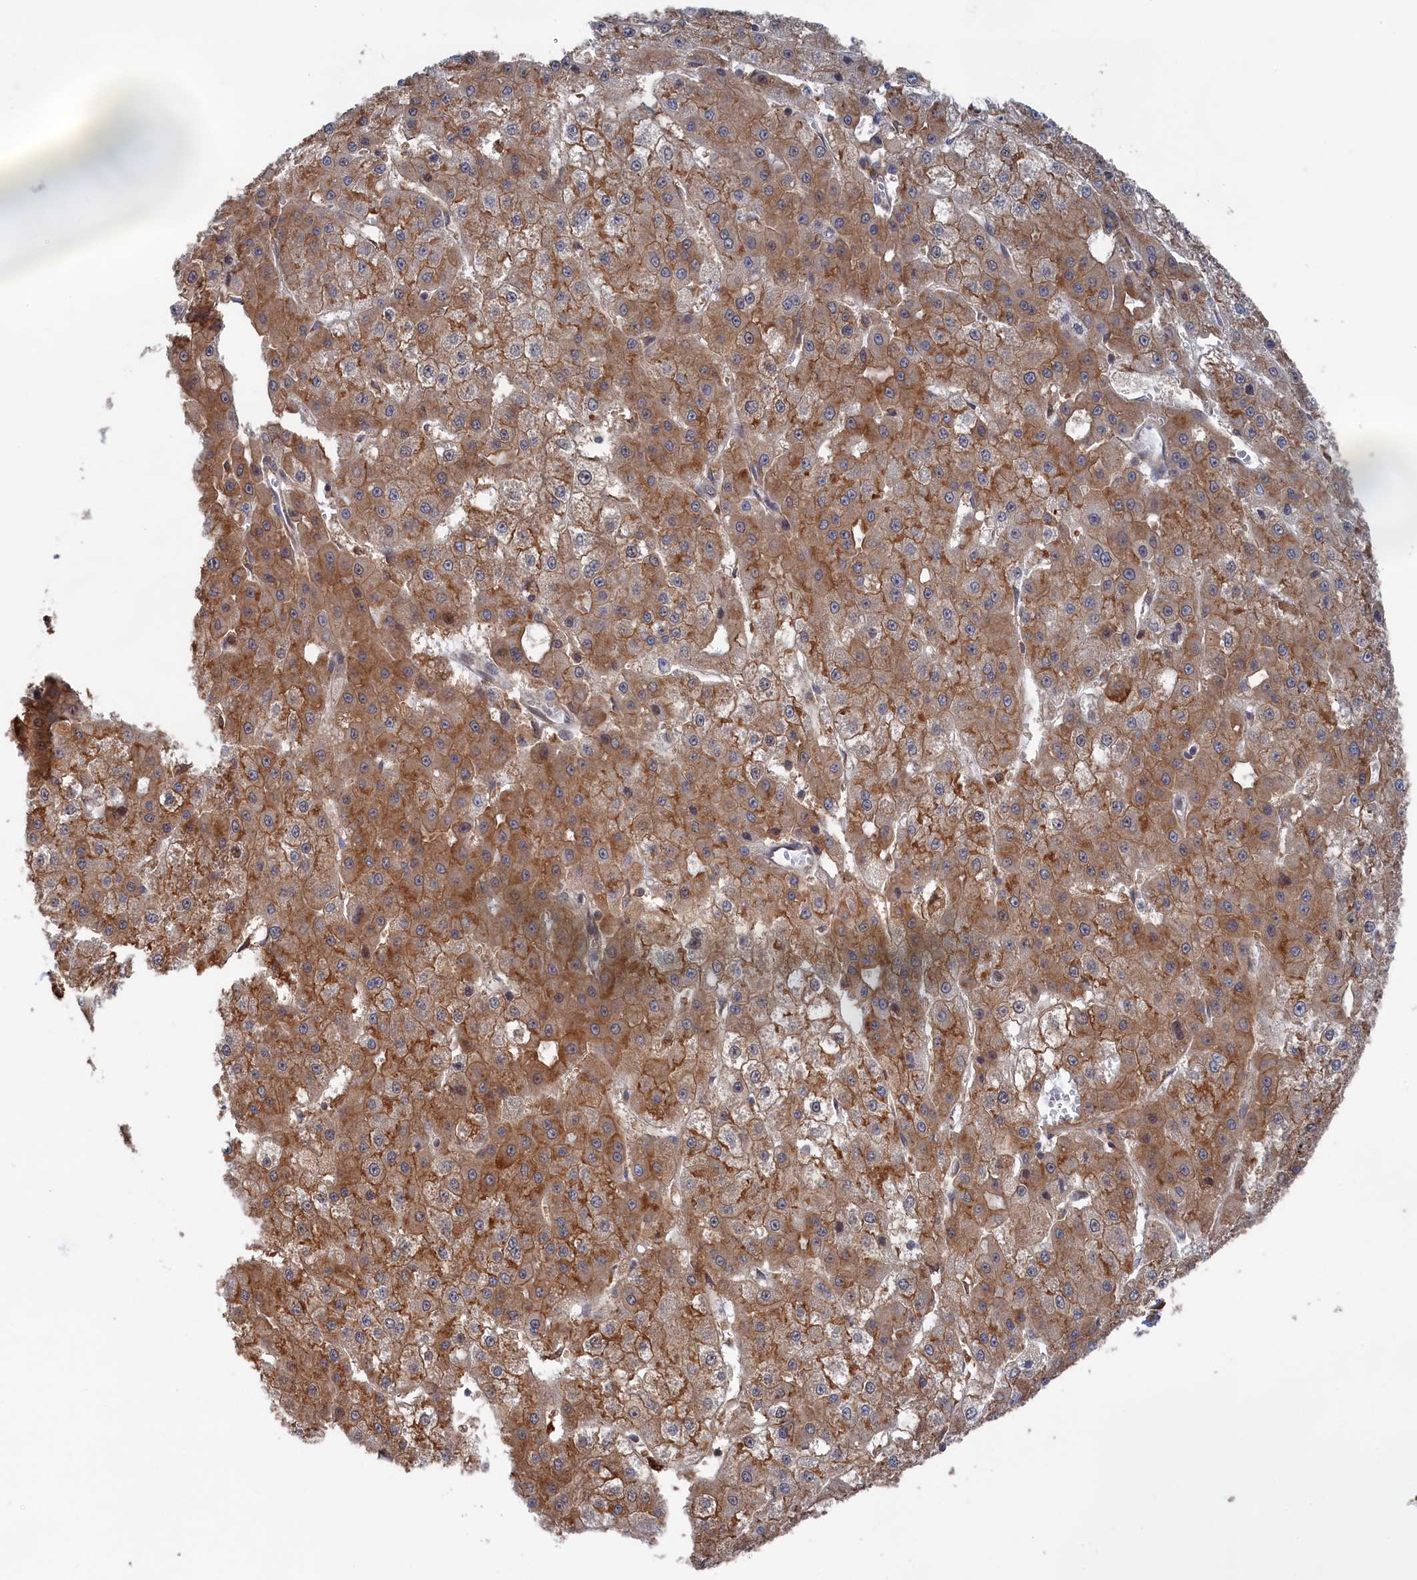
{"staining": {"intensity": "moderate", "quantity": ">75%", "location": "cytoplasmic/membranous"}, "tissue": "liver cancer", "cell_type": "Tumor cells", "image_type": "cancer", "snomed": [{"axis": "morphology", "description": "Carcinoma, Hepatocellular, NOS"}, {"axis": "topography", "description": "Liver"}], "caption": "High-magnification brightfield microscopy of liver hepatocellular carcinoma stained with DAB (3,3'-diaminobenzidine) (brown) and counterstained with hematoxylin (blue). tumor cells exhibit moderate cytoplasmic/membranous positivity is appreciated in about>75% of cells. (DAB IHC with brightfield microscopy, high magnification).", "gene": "BPIFB6", "patient": {"sex": "male", "age": 47}}